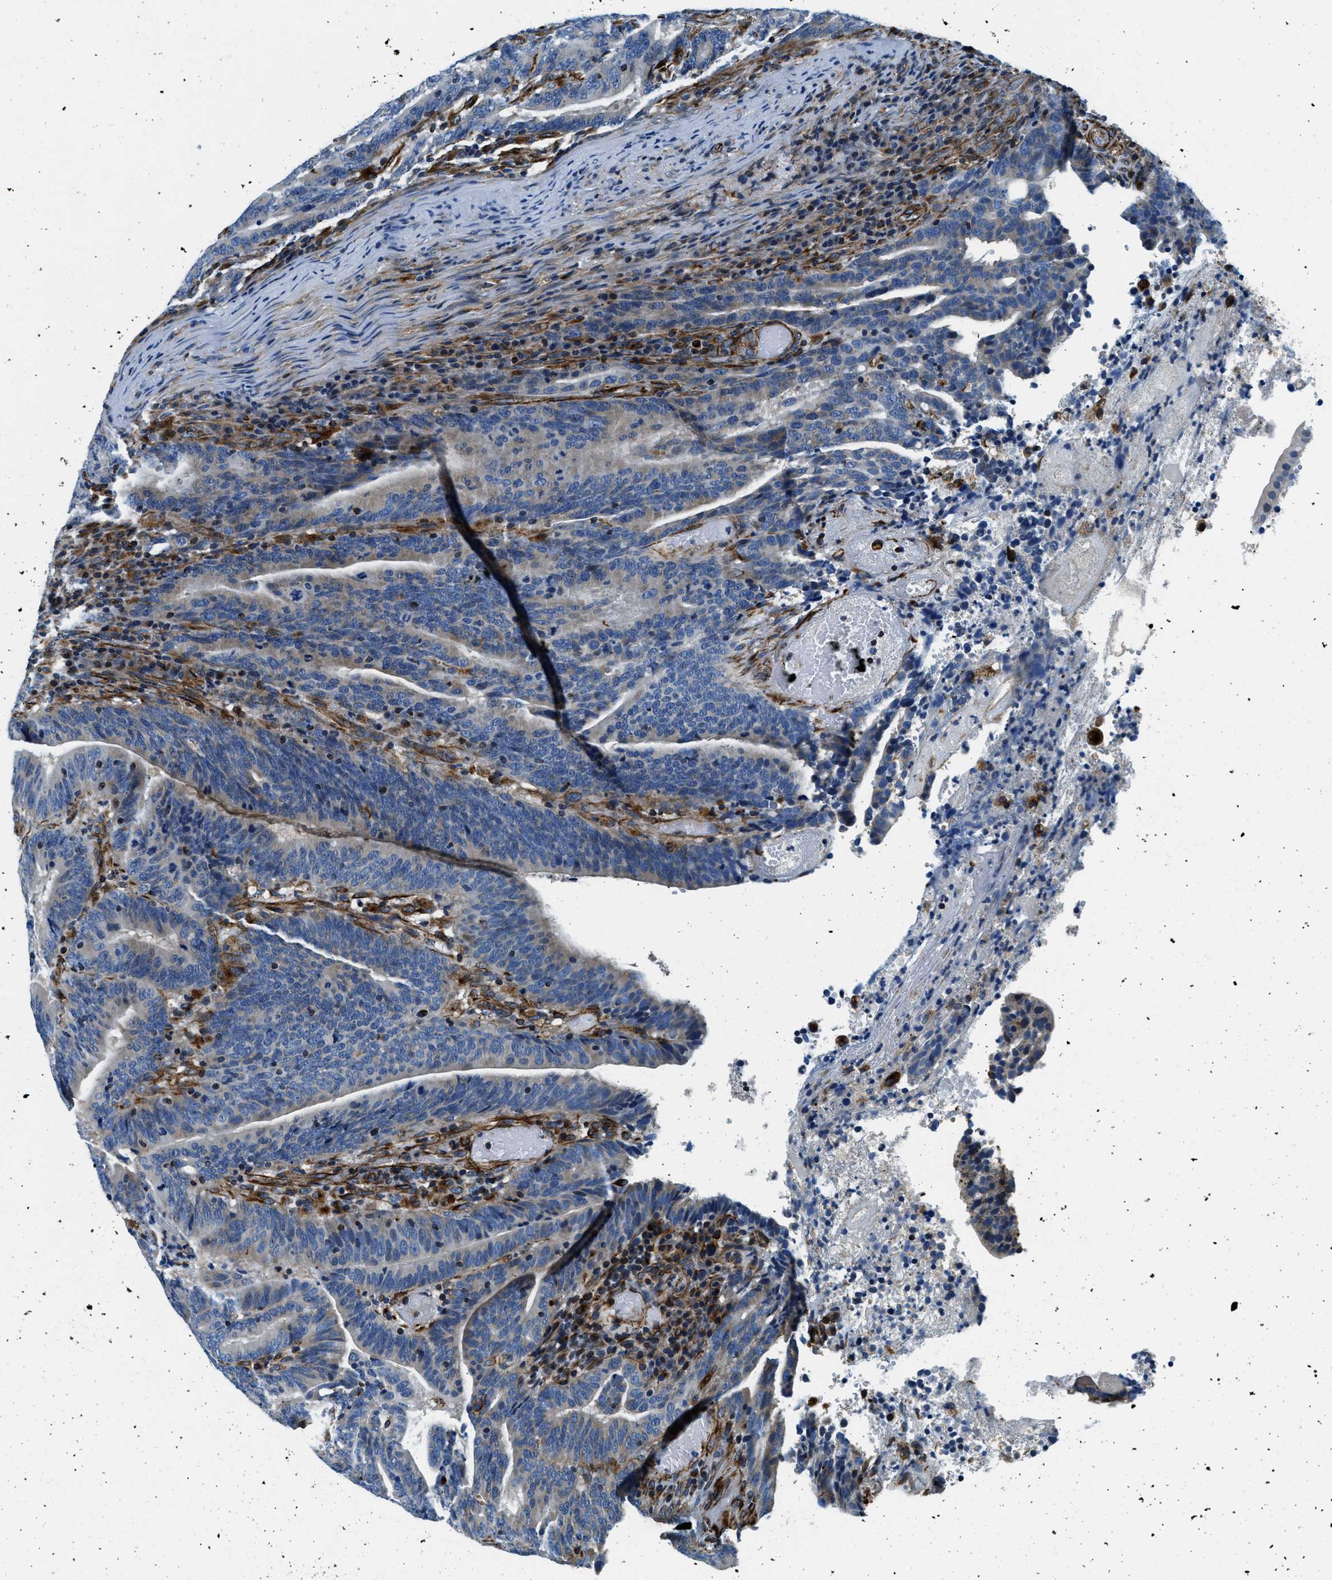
{"staining": {"intensity": "negative", "quantity": "none", "location": "none"}, "tissue": "colorectal cancer", "cell_type": "Tumor cells", "image_type": "cancer", "snomed": [{"axis": "morphology", "description": "Adenocarcinoma, NOS"}, {"axis": "topography", "description": "Colon"}], "caption": "DAB immunohistochemical staining of human colorectal adenocarcinoma demonstrates no significant staining in tumor cells. (Brightfield microscopy of DAB immunohistochemistry (IHC) at high magnification).", "gene": "GNS", "patient": {"sex": "female", "age": 66}}